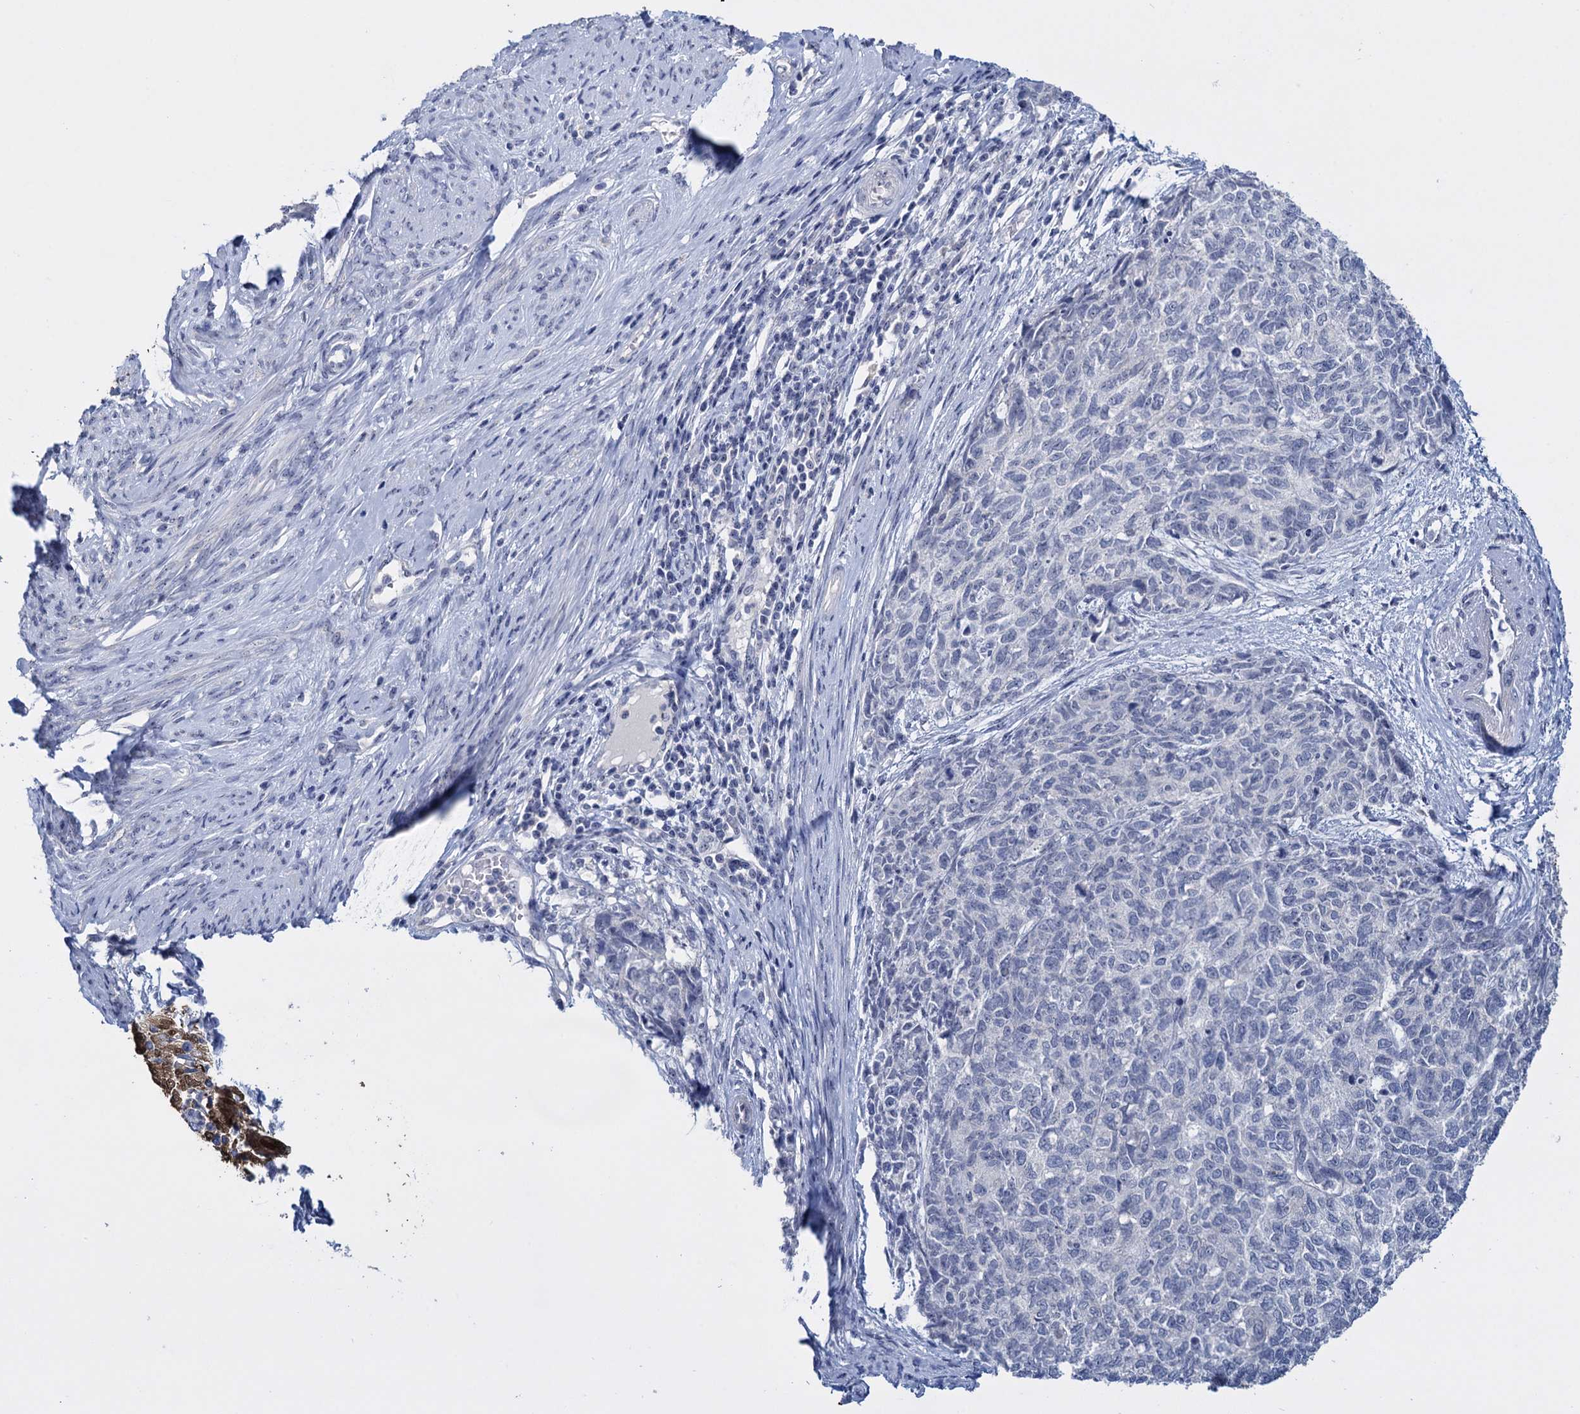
{"staining": {"intensity": "negative", "quantity": "none", "location": "none"}, "tissue": "cervical cancer", "cell_type": "Tumor cells", "image_type": "cancer", "snomed": [{"axis": "morphology", "description": "Squamous cell carcinoma, NOS"}, {"axis": "topography", "description": "Cervix"}], "caption": "This is a photomicrograph of IHC staining of cervical squamous cell carcinoma, which shows no expression in tumor cells. (Brightfield microscopy of DAB (3,3'-diaminobenzidine) IHC at high magnification).", "gene": "SFN", "patient": {"sex": "female", "age": 63}}